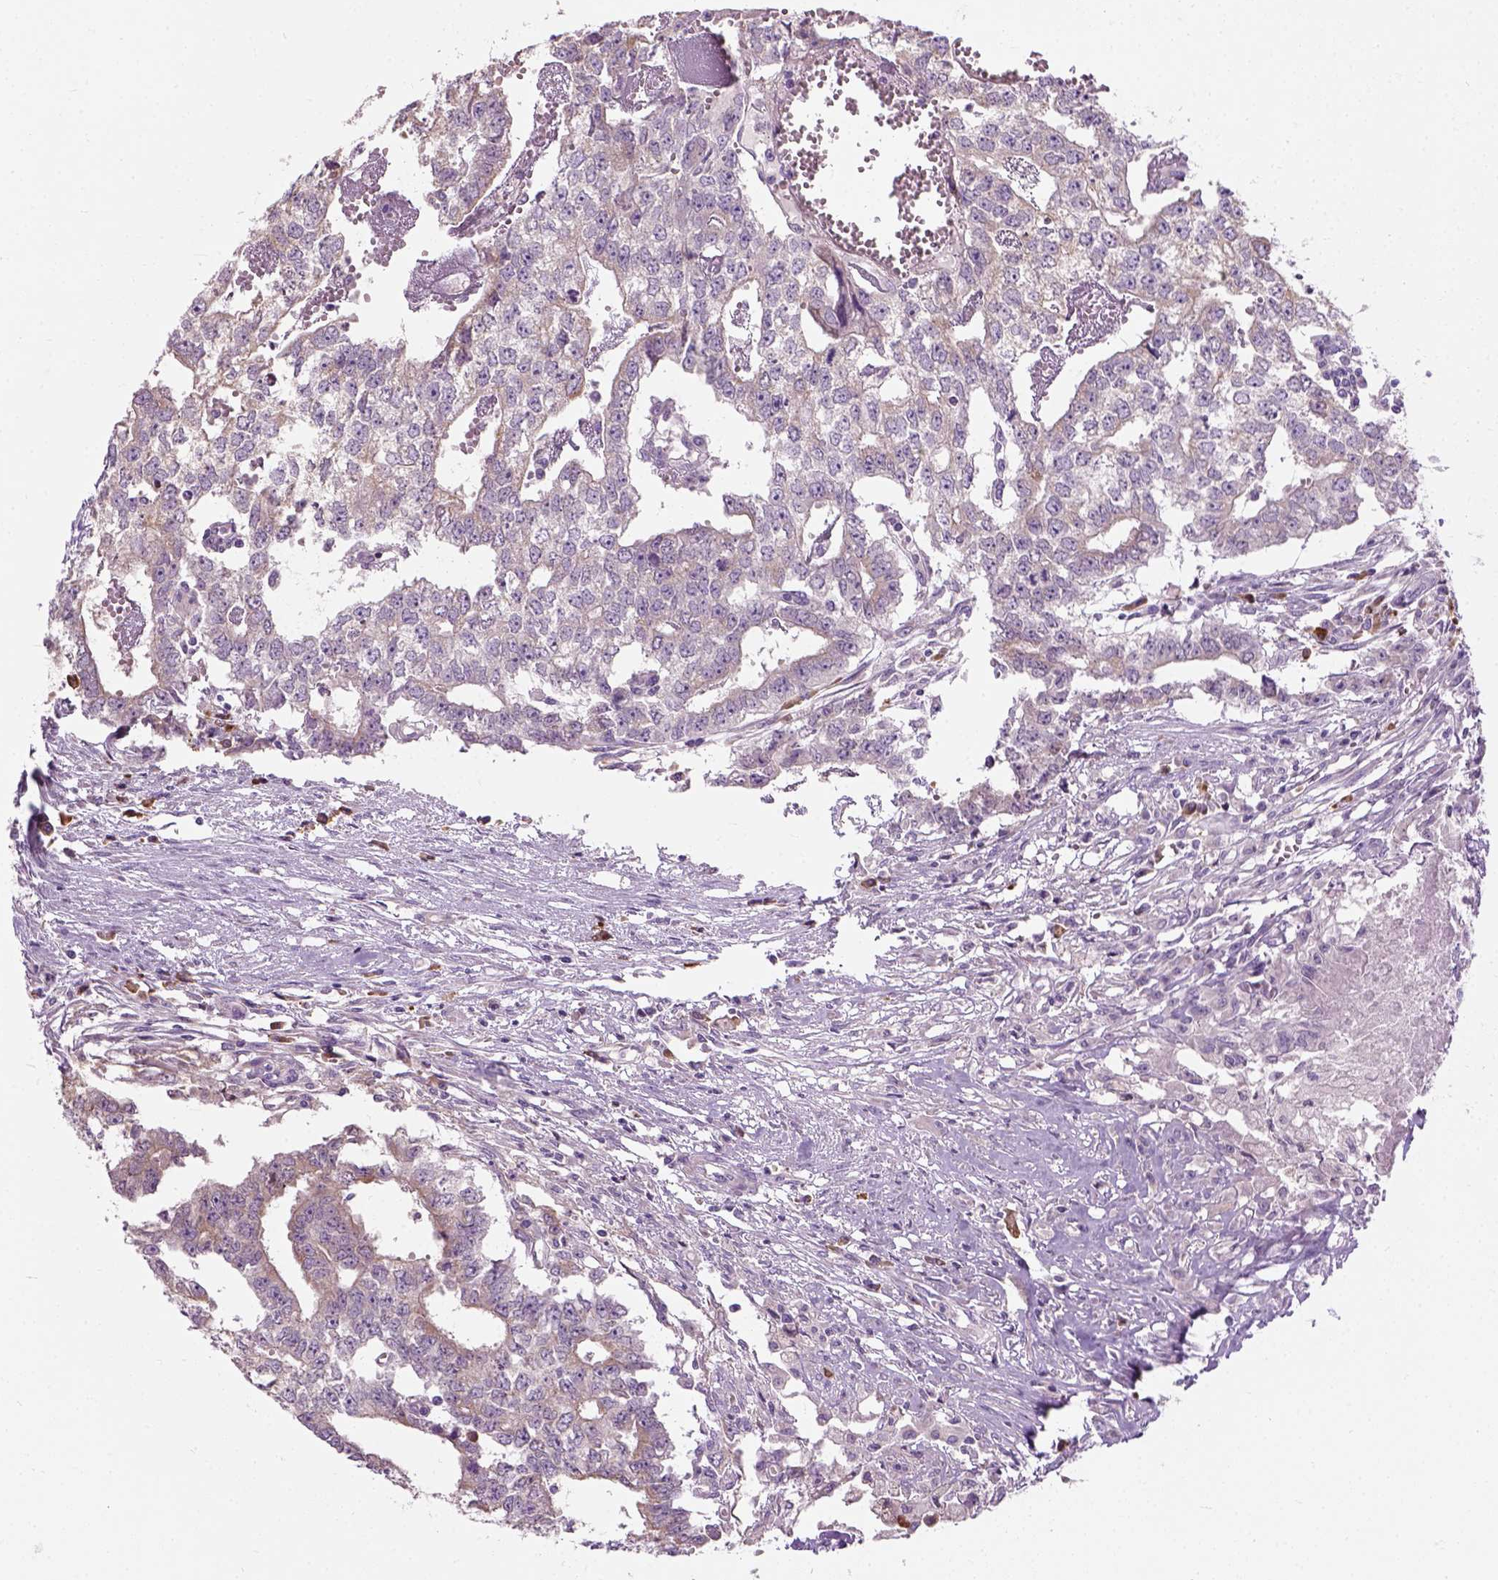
{"staining": {"intensity": "negative", "quantity": "none", "location": "none"}, "tissue": "testis cancer", "cell_type": "Tumor cells", "image_type": "cancer", "snomed": [{"axis": "morphology", "description": "Carcinoma, Embryonal, NOS"}, {"axis": "morphology", "description": "Teratoma, malignant, NOS"}, {"axis": "topography", "description": "Testis"}], "caption": "High power microscopy histopathology image of an immunohistochemistry photomicrograph of embryonal carcinoma (testis), revealing no significant positivity in tumor cells.", "gene": "TRIM72", "patient": {"sex": "male", "age": 24}}